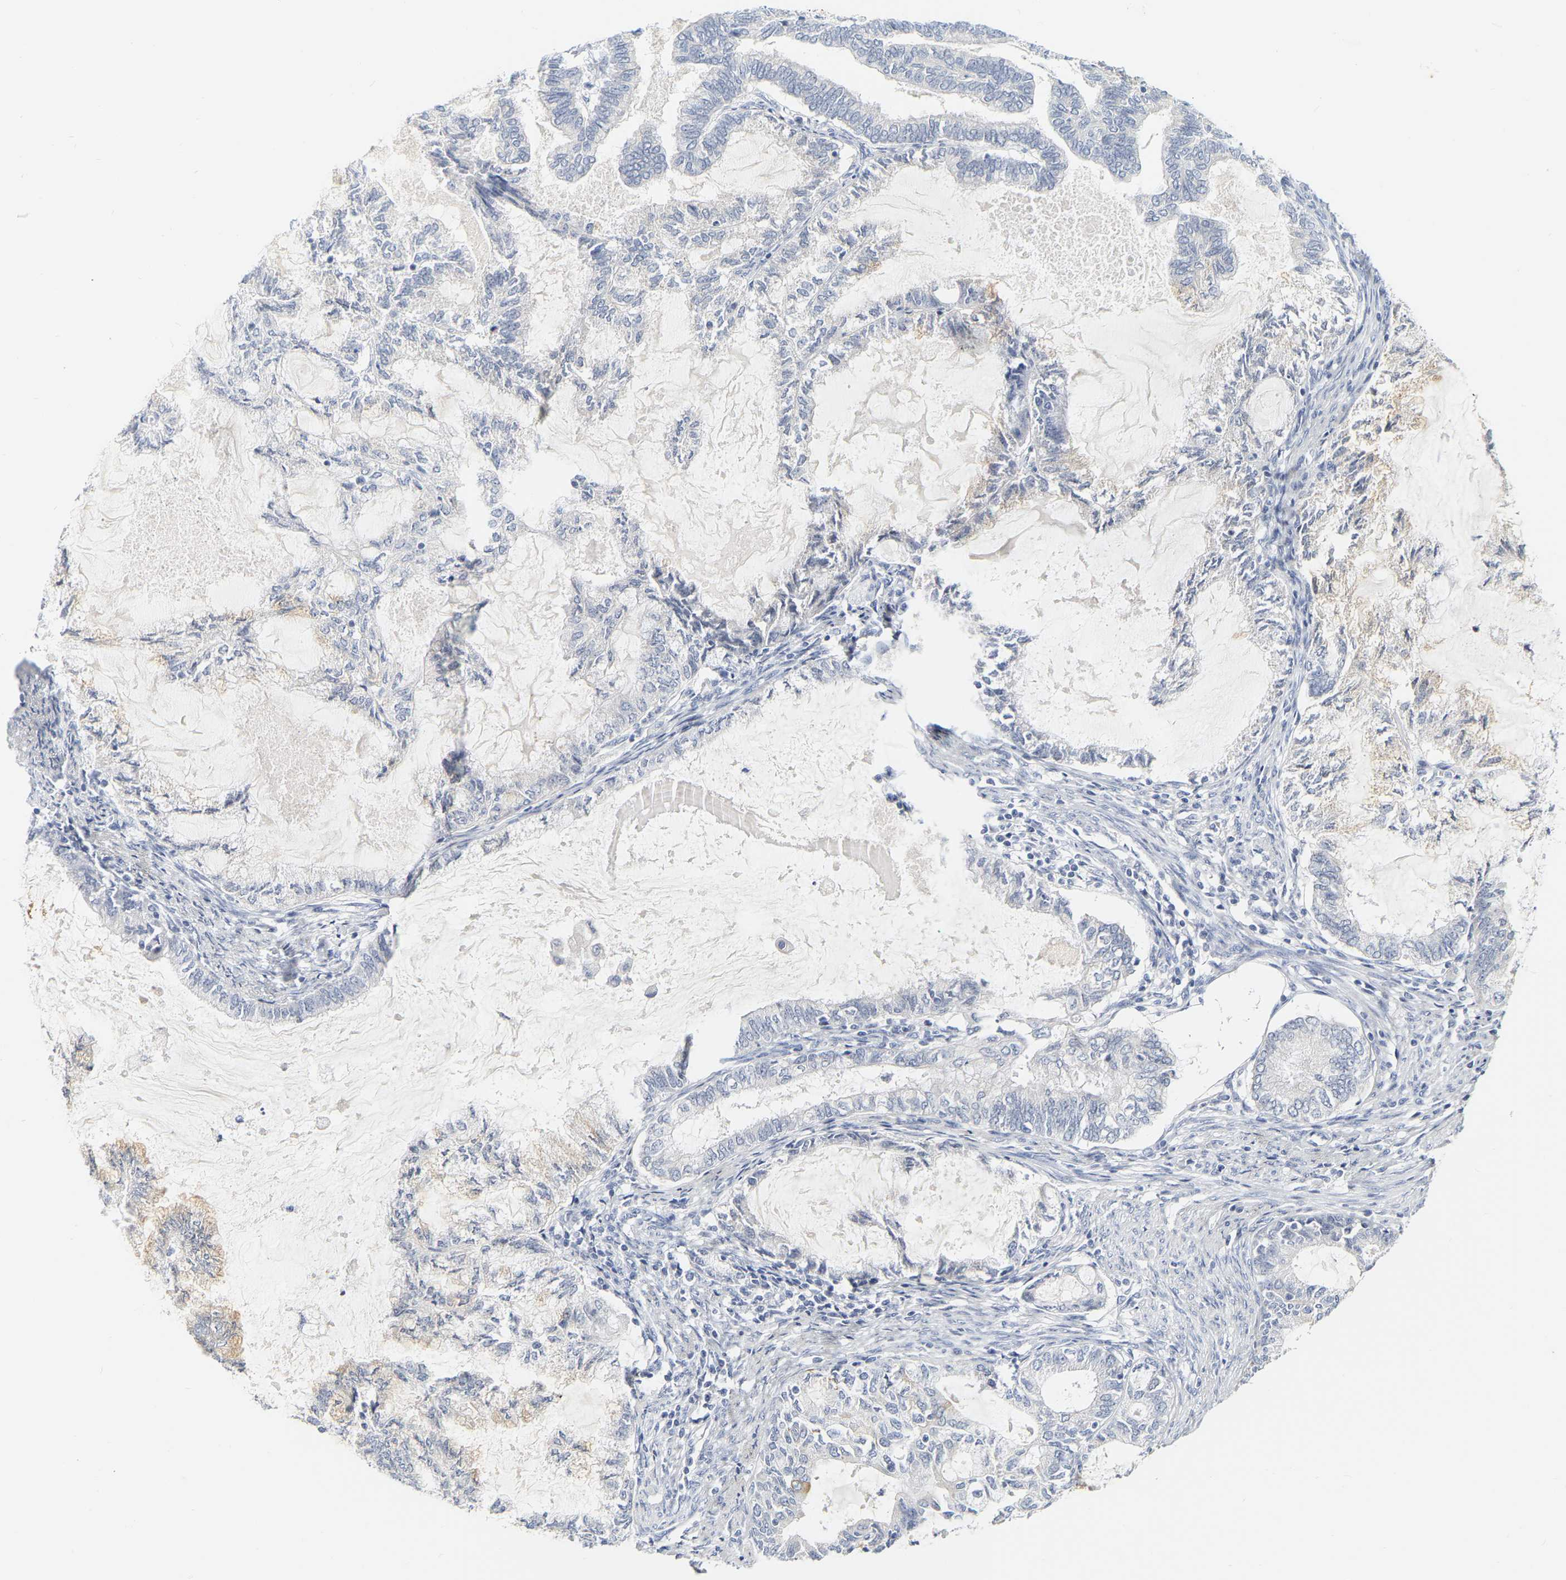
{"staining": {"intensity": "negative", "quantity": "none", "location": "none"}, "tissue": "endometrial cancer", "cell_type": "Tumor cells", "image_type": "cancer", "snomed": [{"axis": "morphology", "description": "Adenocarcinoma, NOS"}, {"axis": "topography", "description": "Endometrium"}], "caption": "Protein analysis of endometrial adenocarcinoma reveals no significant expression in tumor cells.", "gene": "KRT76", "patient": {"sex": "female", "age": 86}}